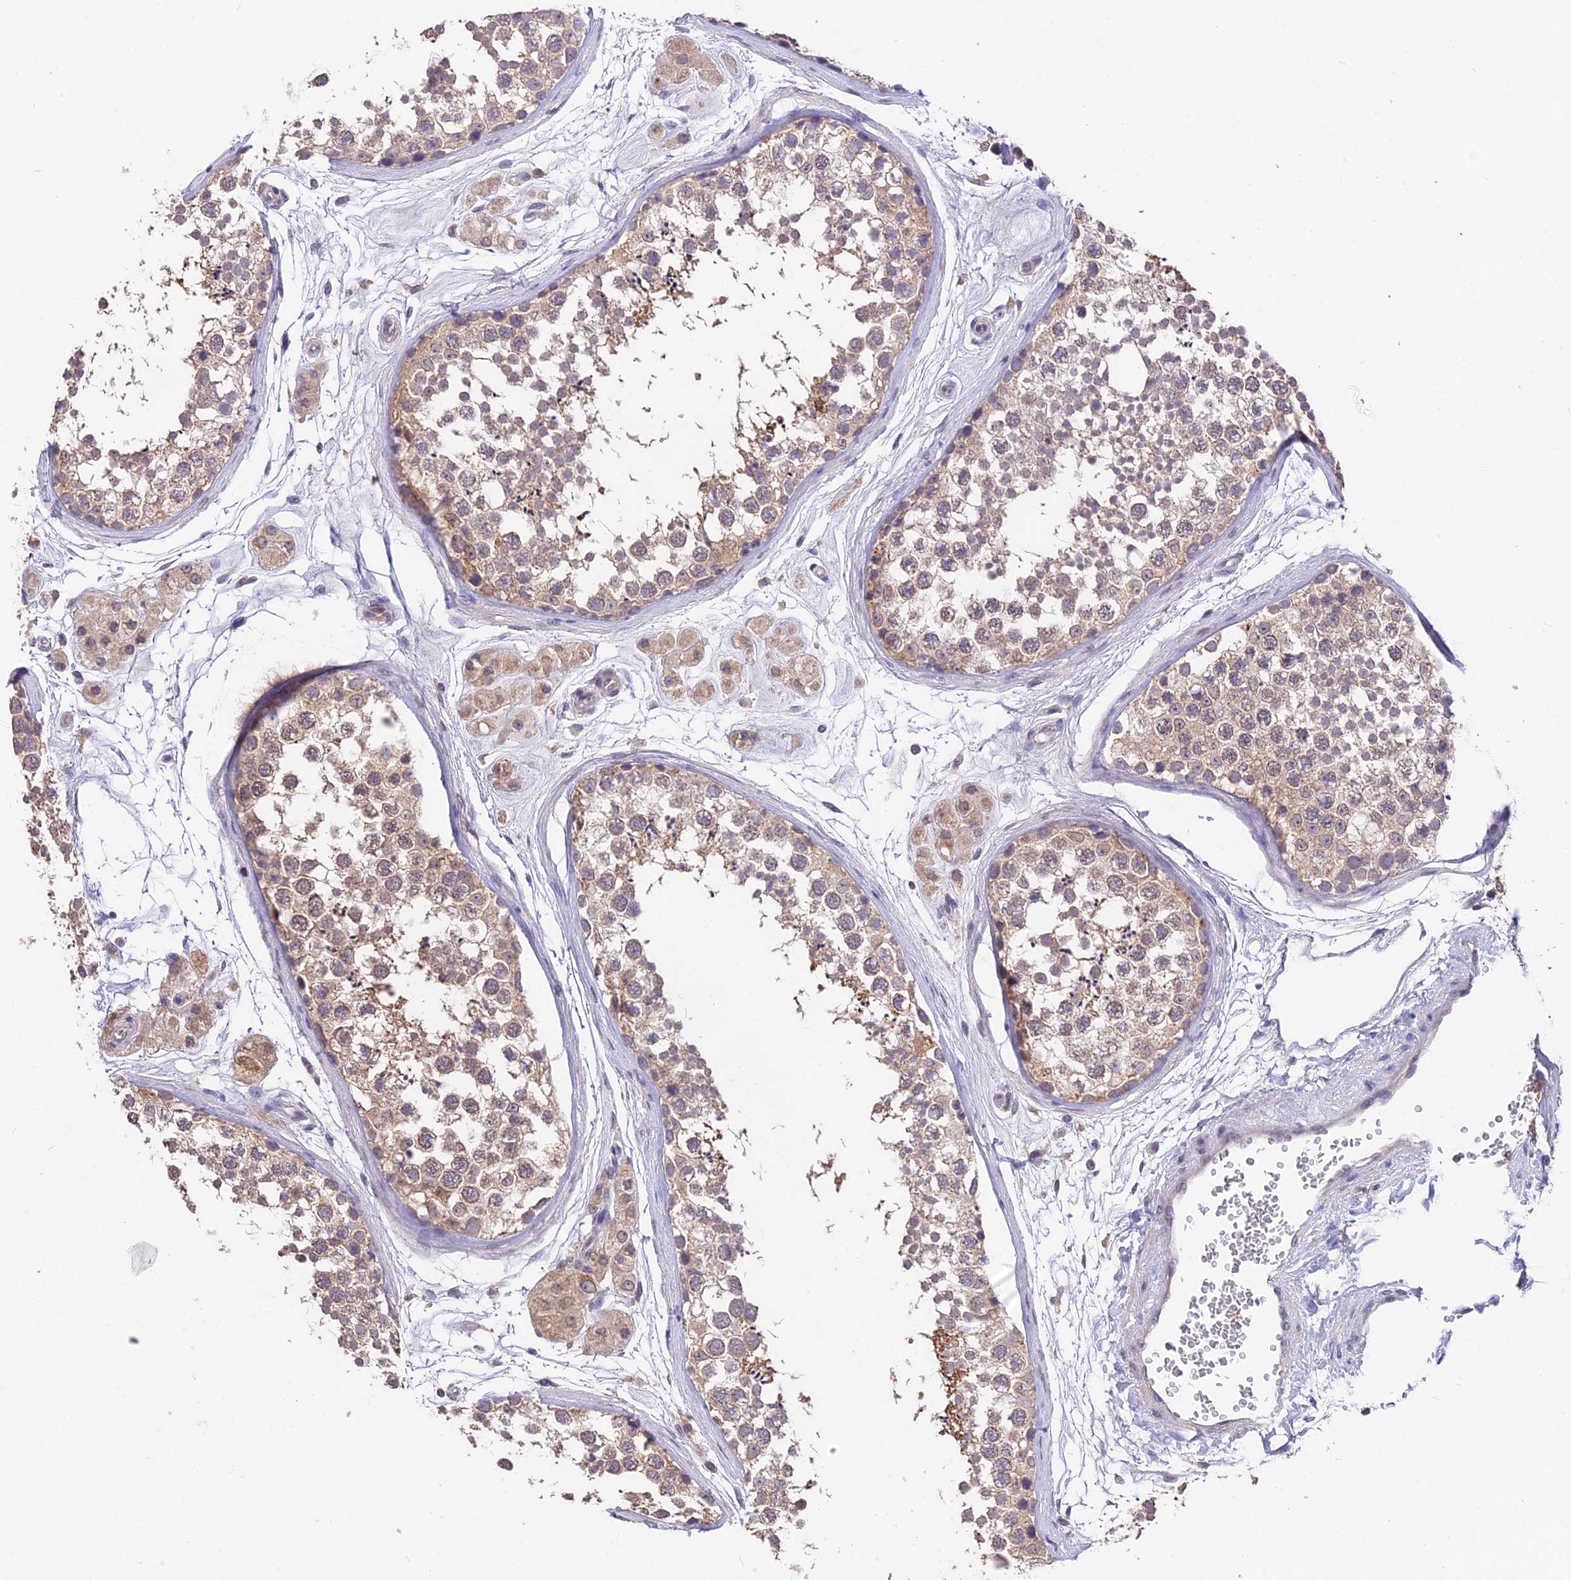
{"staining": {"intensity": "moderate", "quantity": ">75%", "location": "cytoplasmic/membranous"}, "tissue": "testis", "cell_type": "Cells in seminiferous ducts", "image_type": "normal", "snomed": [{"axis": "morphology", "description": "Normal tissue, NOS"}, {"axis": "topography", "description": "Testis"}], "caption": "Immunohistochemistry (IHC) of unremarkable human testis demonstrates medium levels of moderate cytoplasmic/membranous expression in approximately >75% of cells in seminiferous ducts. (DAB = brown stain, brightfield microscopy at high magnification).", "gene": "PGK1", "patient": {"sex": "male", "age": 56}}